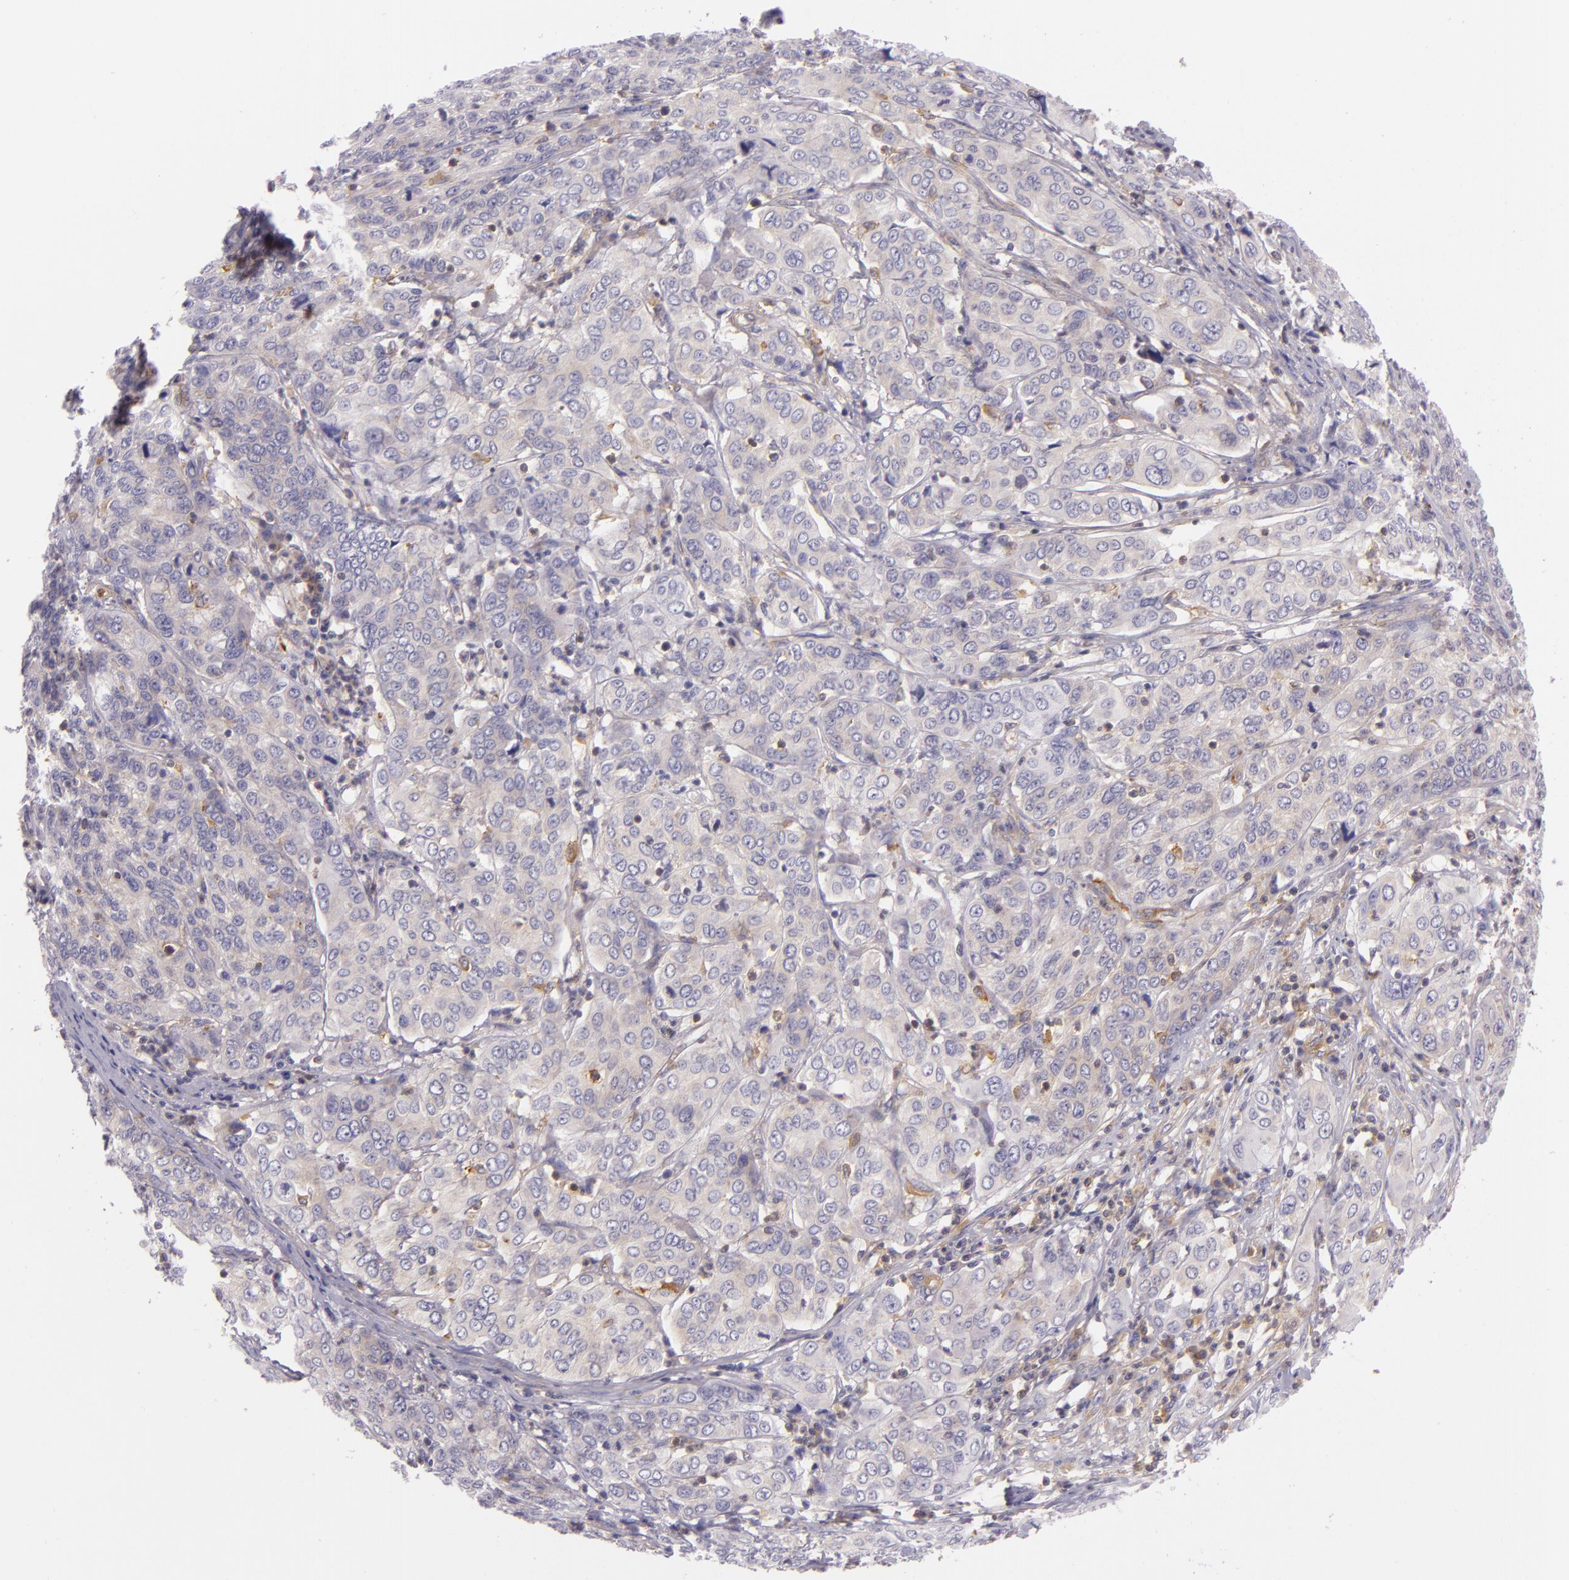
{"staining": {"intensity": "negative", "quantity": "none", "location": "none"}, "tissue": "cervical cancer", "cell_type": "Tumor cells", "image_type": "cancer", "snomed": [{"axis": "morphology", "description": "Squamous cell carcinoma, NOS"}, {"axis": "topography", "description": "Cervix"}], "caption": "A high-resolution photomicrograph shows IHC staining of cervical cancer, which reveals no significant staining in tumor cells. (DAB (3,3'-diaminobenzidine) IHC with hematoxylin counter stain).", "gene": "TLN1", "patient": {"sex": "female", "age": 38}}